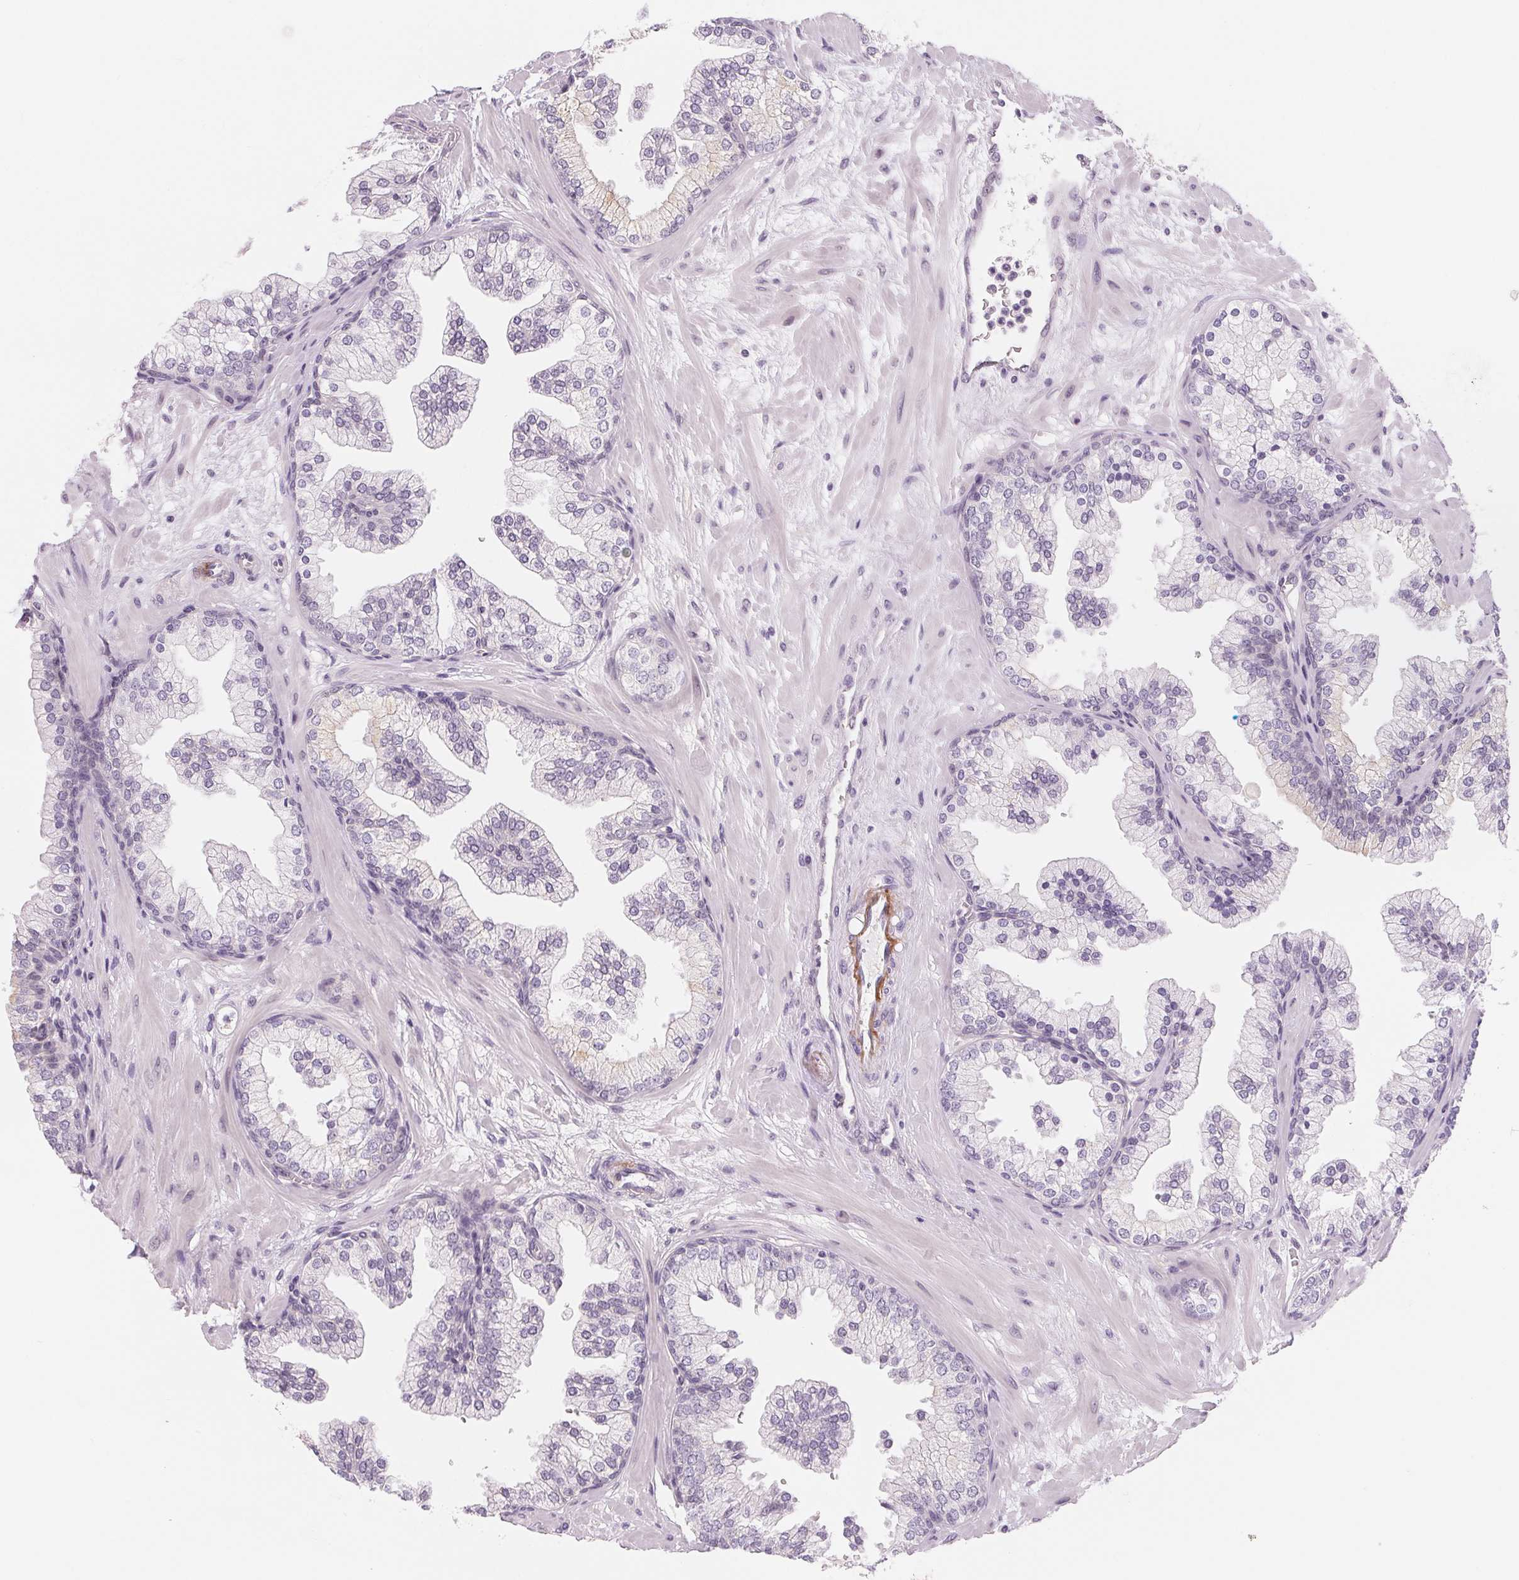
{"staining": {"intensity": "negative", "quantity": "none", "location": "none"}, "tissue": "prostate", "cell_type": "Glandular cells", "image_type": "normal", "snomed": [{"axis": "morphology", "description": "Normal tissue, NOS"}, {"axis": "topography", "description": "Prostate"}, {"axis": "topography", "description": "Peripheral nerve tissue"}], "caption": "Immunohistochemistry histopathology image of benign human prostate stained for a protein (brown), which exhibits no positivity in glandular cells.", "gene": "CFC1B", "patient": {"sex": "male", "age": 61}}